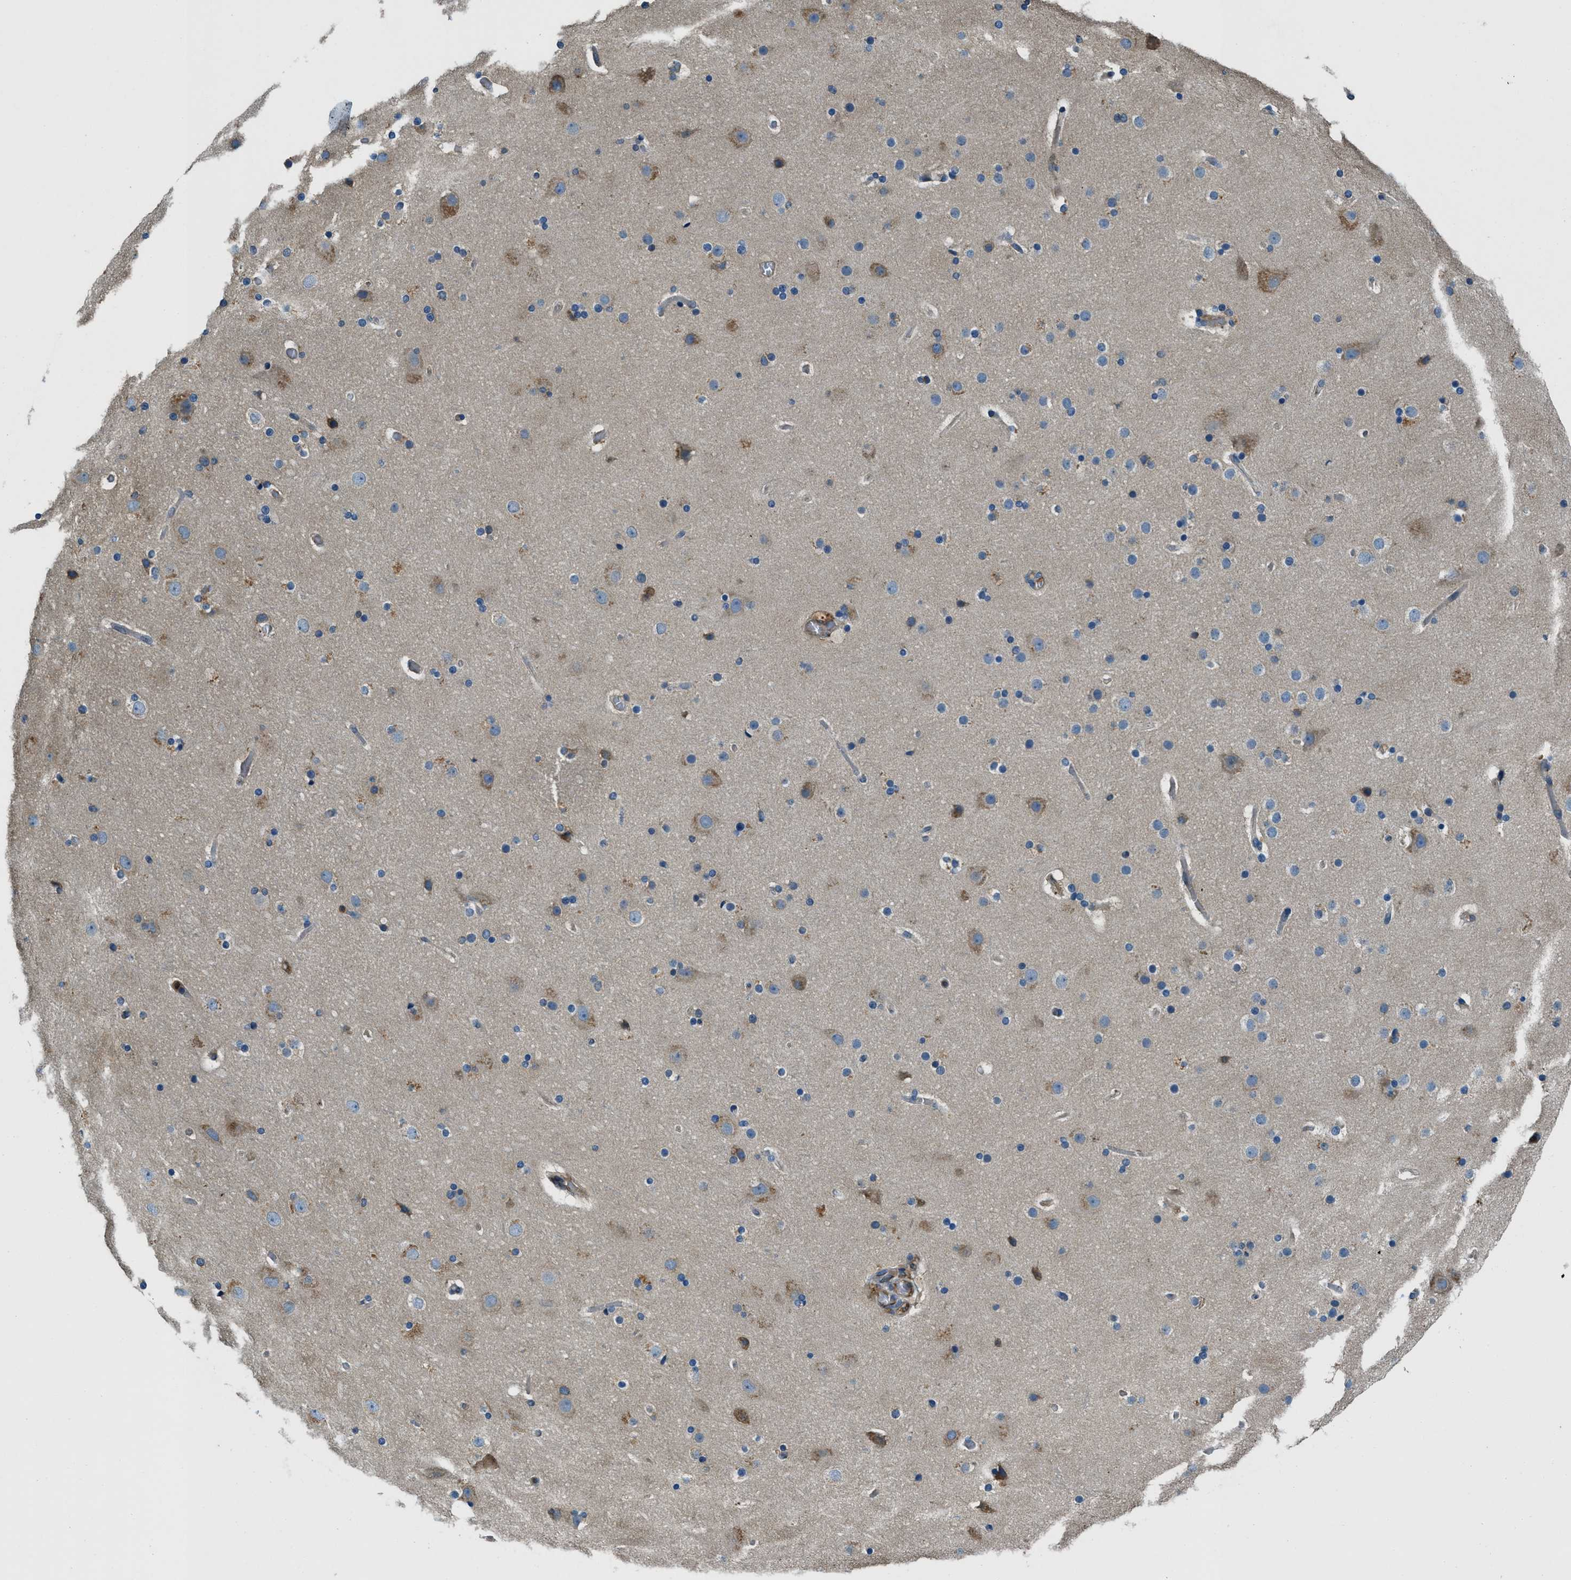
{"staining": {"intensity": "negative", "quantity": "none", "location": "none"}, "tissue": "cerebral cortex", "cell_type": "Endothelial cells", "image_type": "normal", "snomed": [{"axis": "morphology", "description": "Normal tissue, NOS"}, {"axis": "topography", "description": "Cerebral cortex"}], "caption": "High power microscopy micrograph of an immunohistochemistry (IHC) micrograph of benign cerebral cortex, revealing no significant expression in endothelial cells.", "gene": "GIMAP8", "patient": {"sex": "male", "age": 57}}